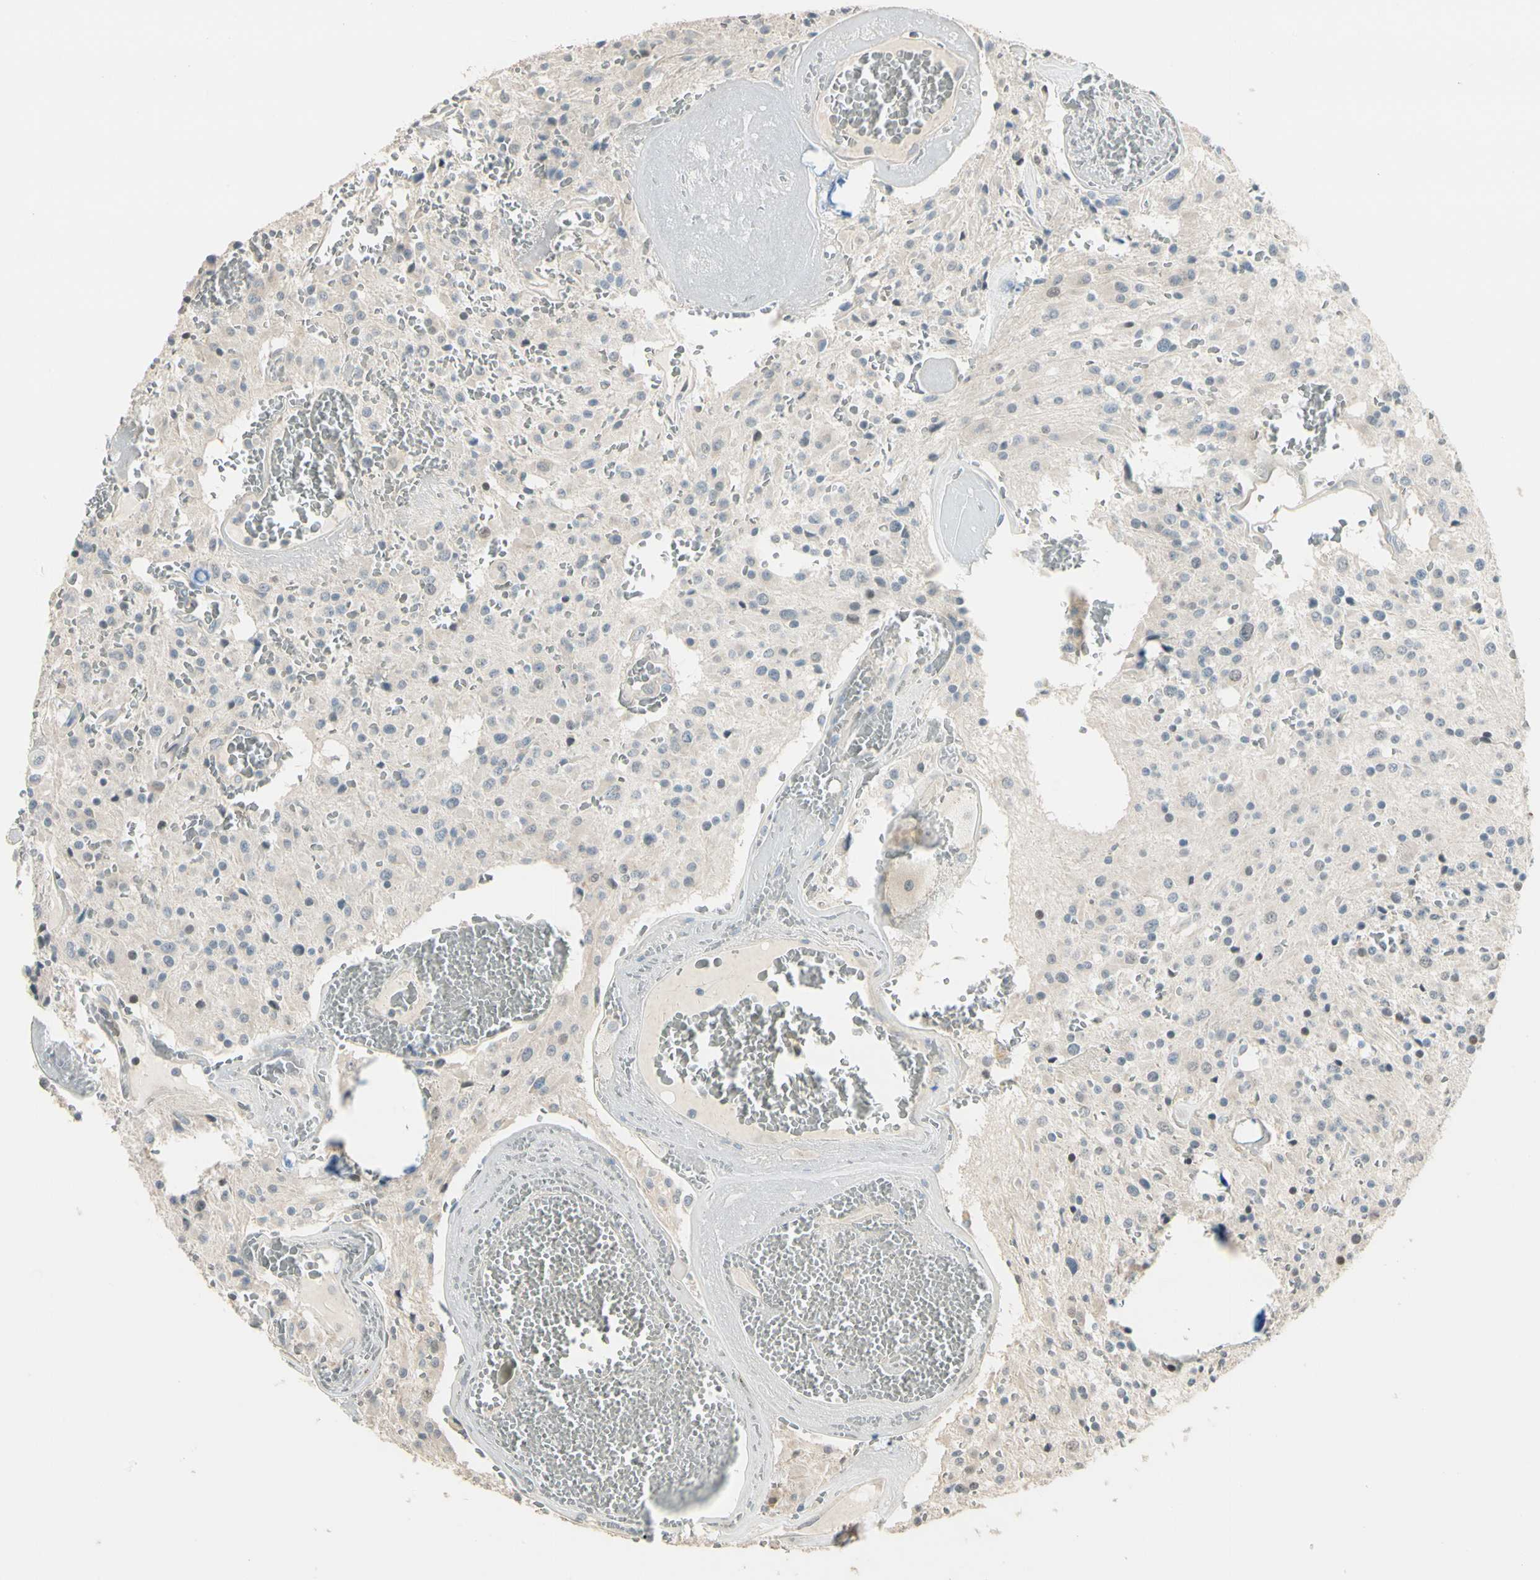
{"staining": {"intensity": "negative", "quantity": "none", "location": "none"}, "tissue": "glioma", "cell_type": "Tumor cells", "image_type": "cancer", "snomed": [{"axis": "morphology", "description": "Glioma, malignant, Low grade"}, {"axis": "topography", "description": "Brain"}], "caption": "Immunohistochemistry (IHC) micrograph of glioma stained for a protein (brown), which reveals no positivity in tumor cells.", "gene": "GNE", "patient": {"sex": "male", "age": 58}}